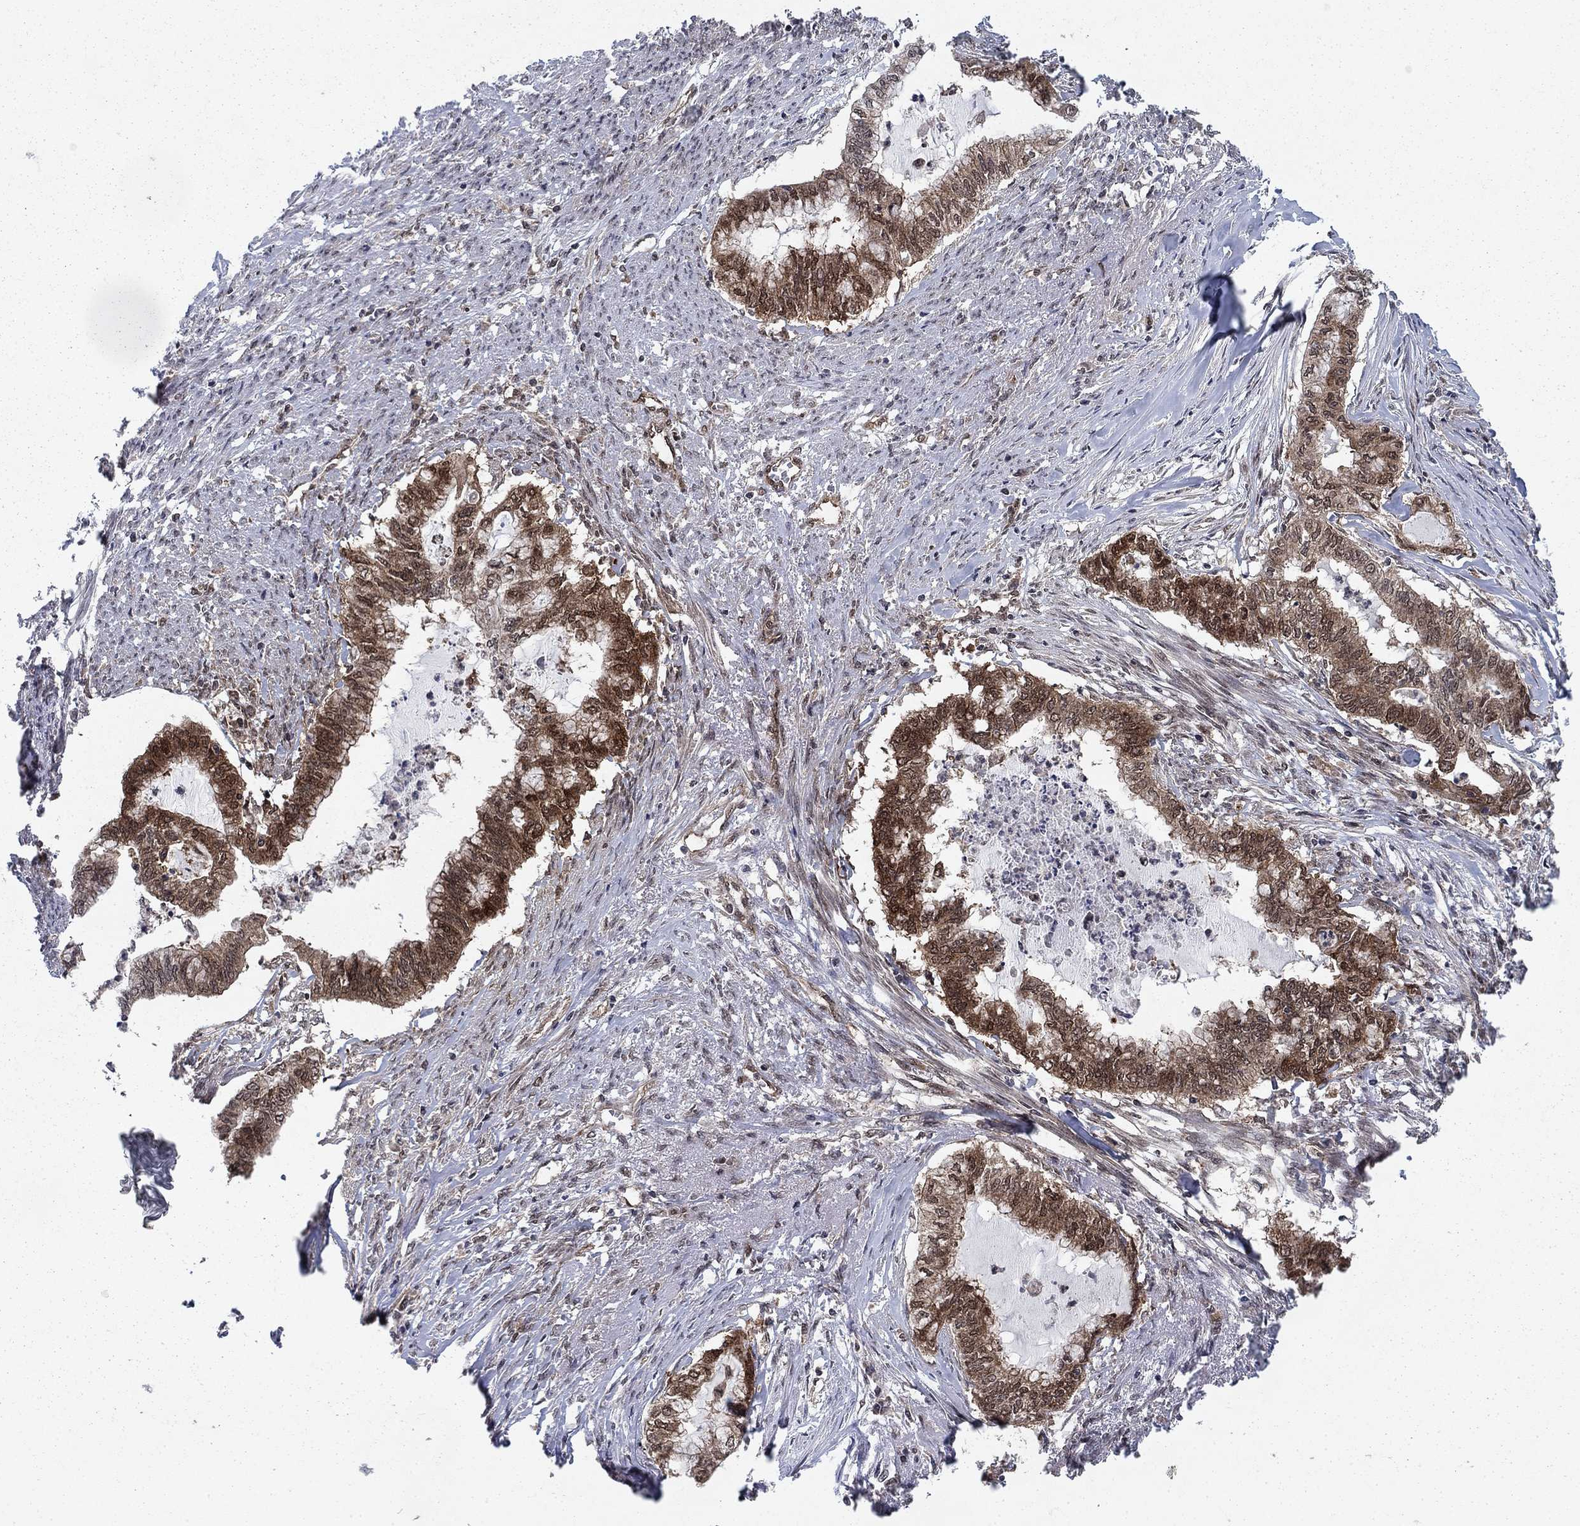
{"staining": {"intensity": "moderate", "quantity": ">75%", "location": "cytoplasmic/membranous,nuclear"}, "tissue": "endometrial cancer", "cell_type": "Tumor cells", "image_type": "cancer", "snomed": [{"axis": "morphology", "description": "Adenocarcinoma, NOS"}, {"axis": "topography", "description": "Endometrium"}], "caption": "Endometrial adenocarcinoma stained with a brown dye exhibits moderate cytoplasmic/membranous and nuclear positive staining in about >75% of tumor cells.", "gene": "DNAJA1", "patient": {"sex": "female", "age": 79}}